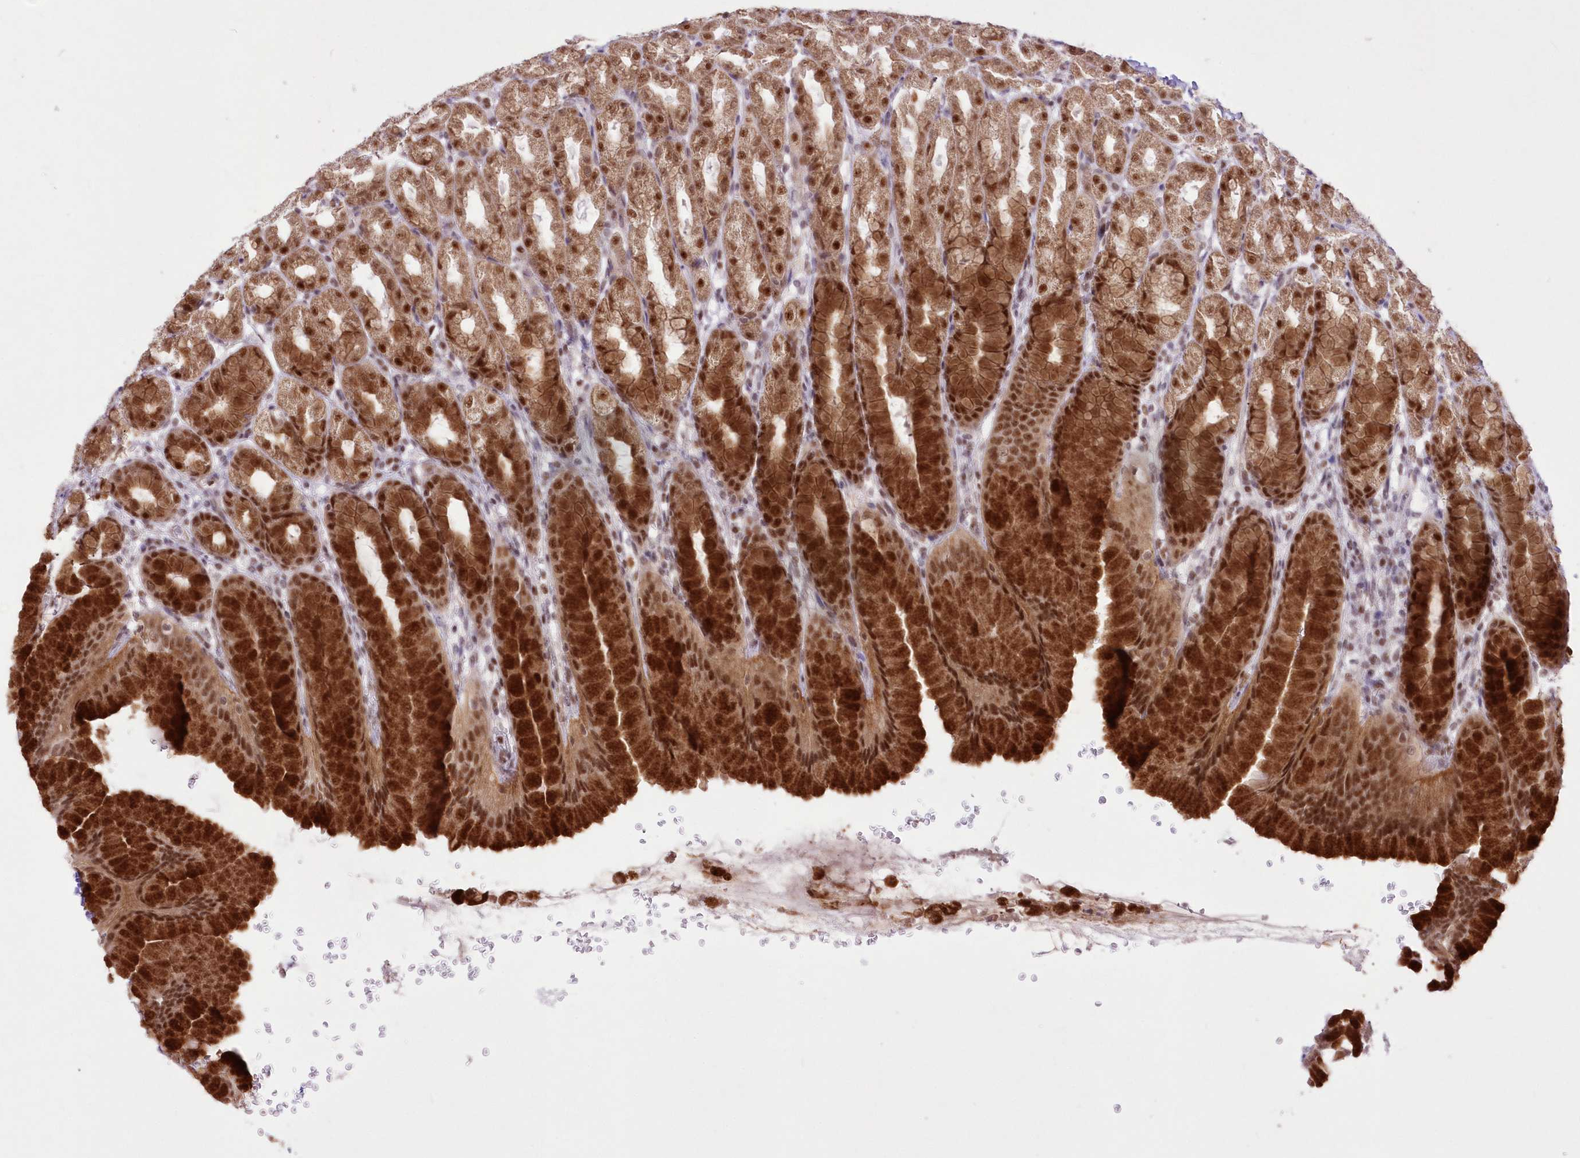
{"staining": {"intensity": "strong", "quantity": ">75%", "location": "cytoplasmic/membranous,nuclear"}, "tissue": "stomach", "cell_type": "Glandular cells", "image_type": "normal", "snomed": [{"axis": "morphology", "description": "Normal tissue, NOS"}, {"axis": "topography", "description": "Stomach"}], "caption": "Strong cytoplasmic/membranous,nuclear positivity for a protein is appreciated in about >75% of glandular cells of unremarkable stomach using IHC.", "gene": "NSUN2", "patient": {"sex": "male", "age": 42}}